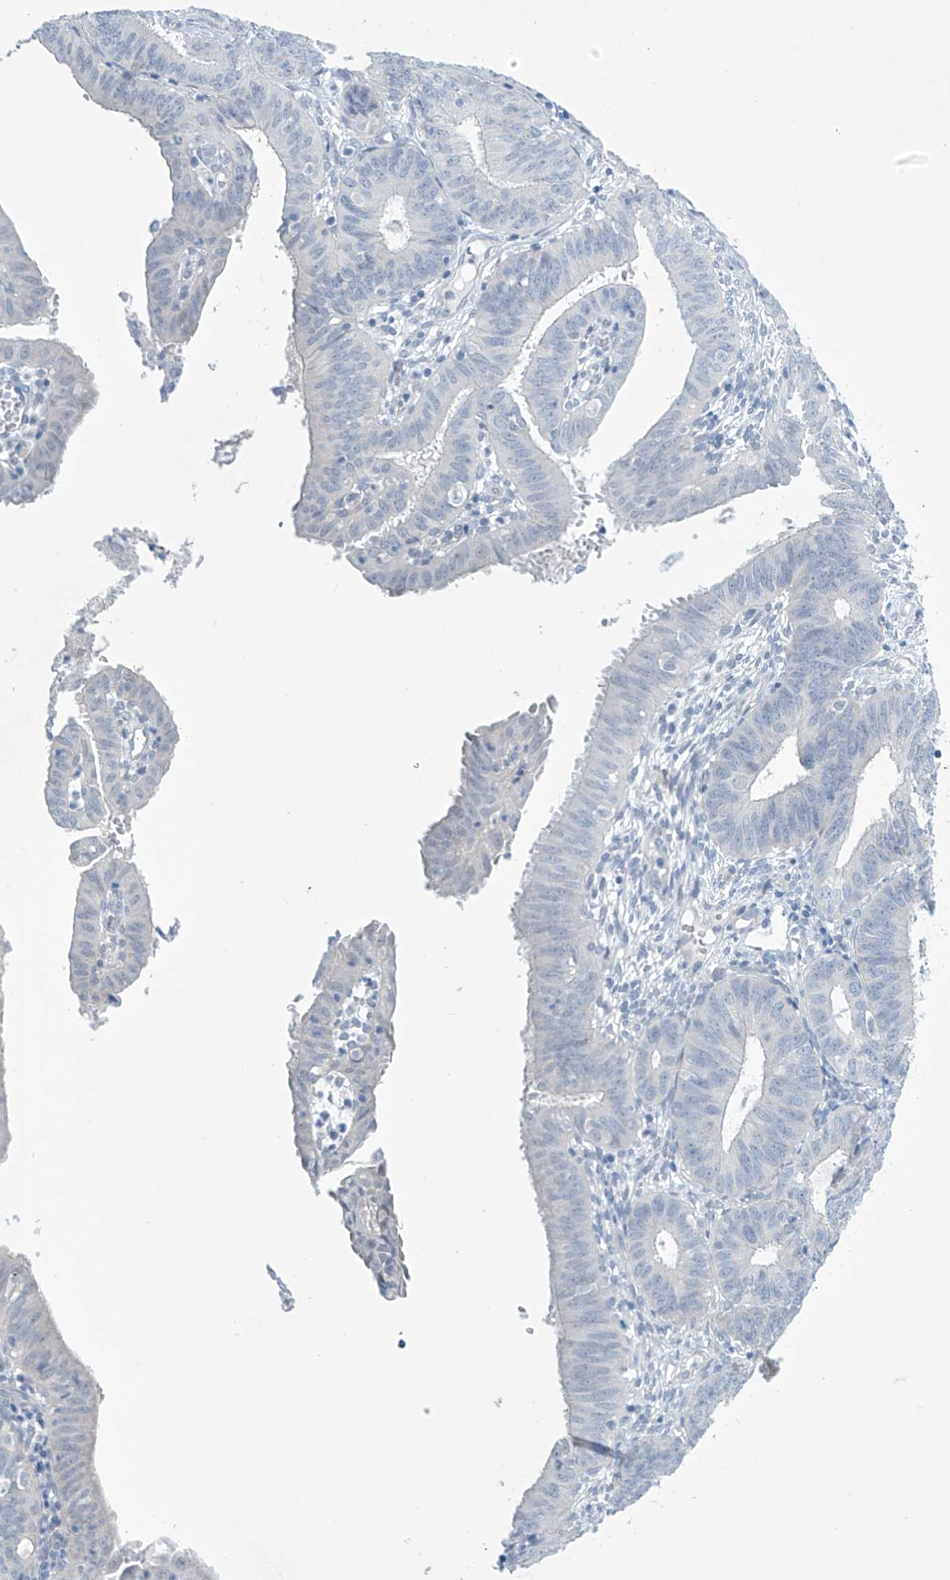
{"staining": {"intensity": "negative", "quantity": "none", "location": "none"}, "tissue": "endometrial cancer", "cell_type": "Tumor cells", "image_type": "cancer", "snomed": [{"axis": "morphology", "description": "Adenocarcinoma, NOS"}, {"axis": "topography", "description": "Endometrium"}], "caption": "Adenocarcinoma (endometrial) stained for a protein using immunohistochemistry (IHC) shows no positivity tumor cells.", "gene": "SLC35A5", "patient": {"sex": "female", "age": 51}}